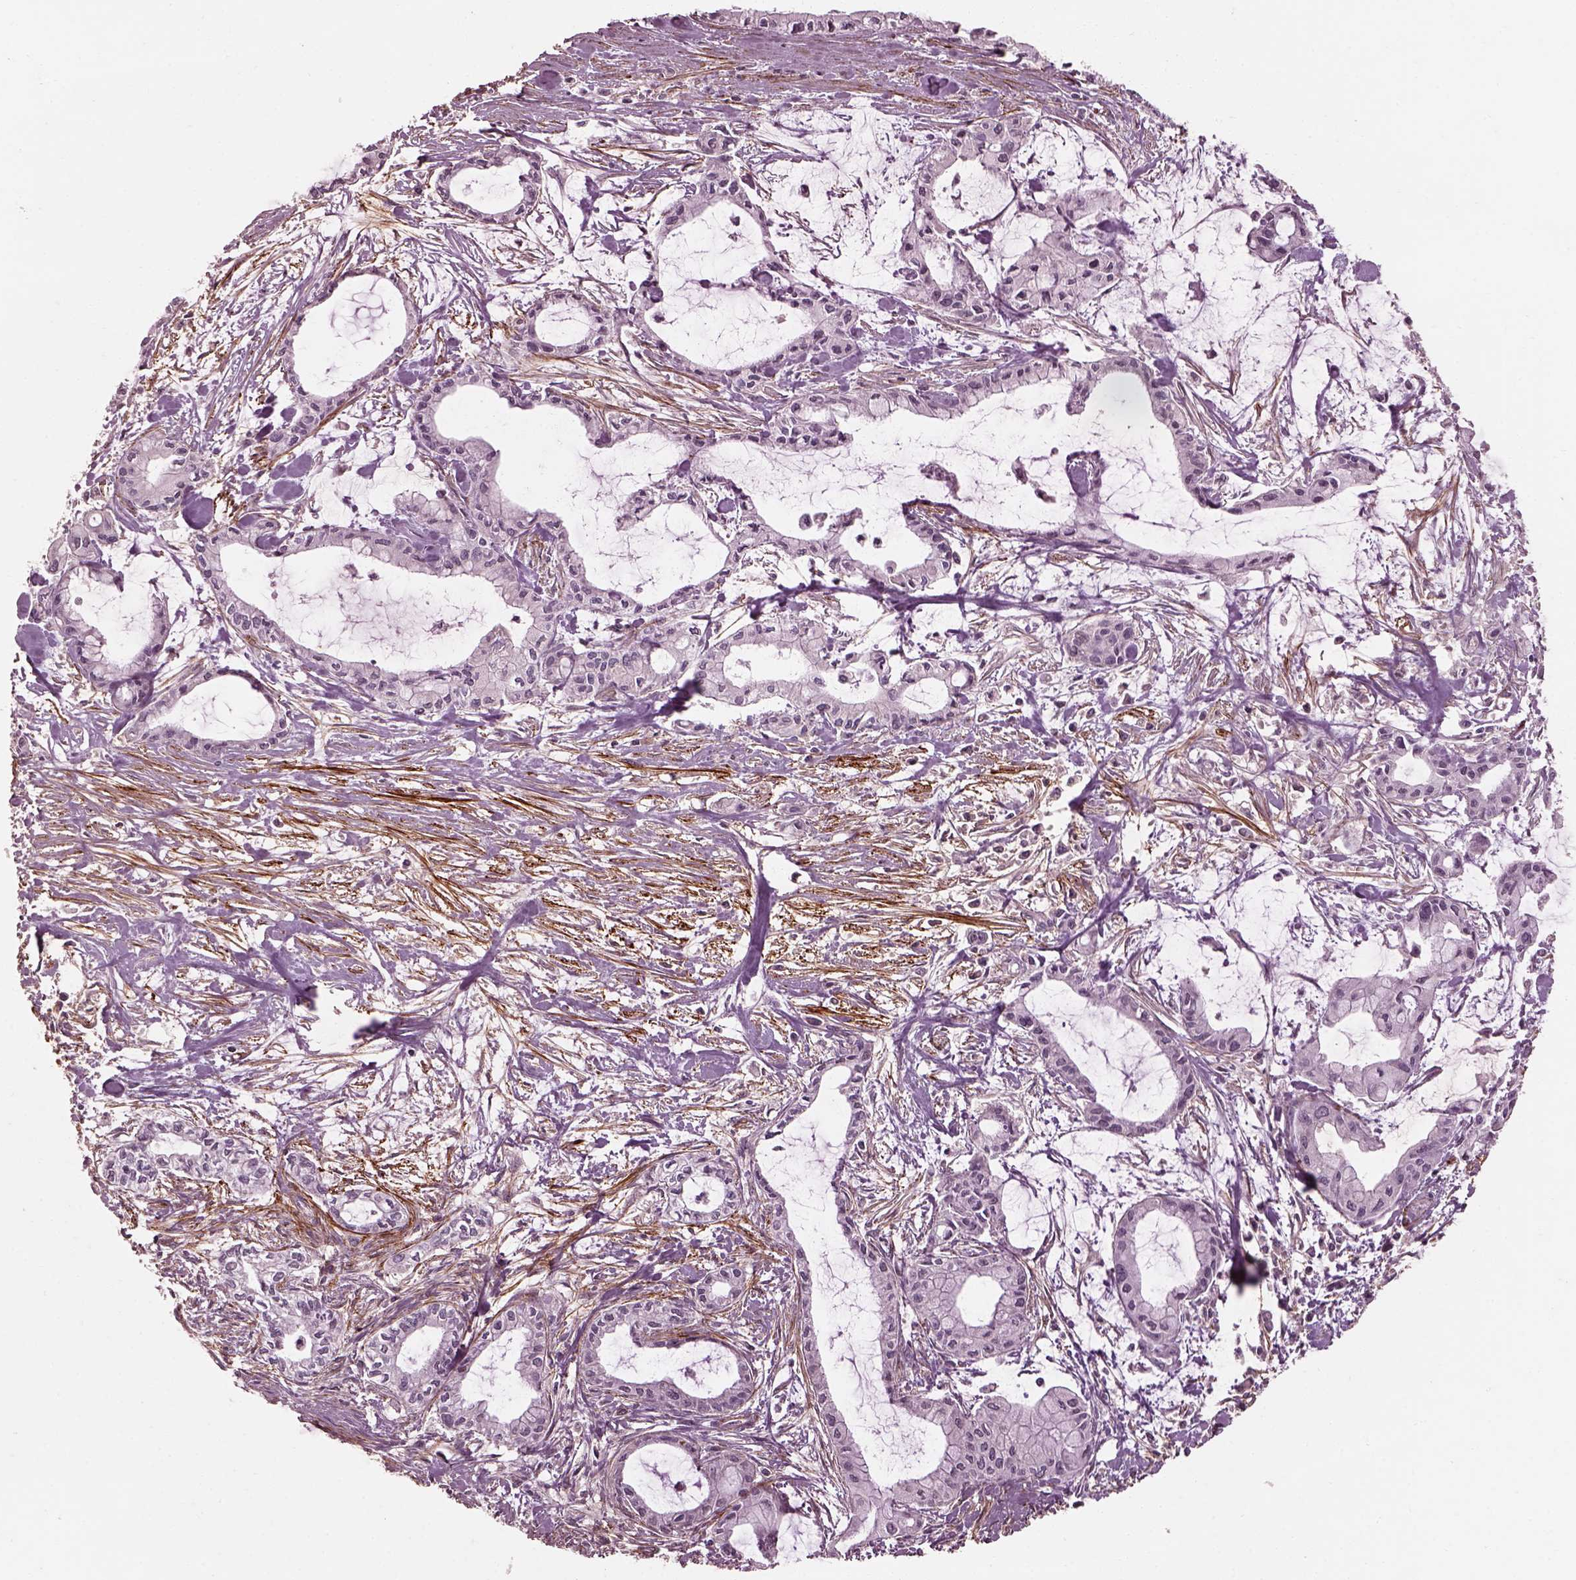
{"staining": {"intensity": "negative", "quantity": "none", "location": "none"}, "tissue": "pancreatic cancer", "cell_type": "Tumor cells", "image_type": "cancer", "snomed": [{"axis": "morphology", "description": "Adenocarcinoma, NOS"}, {"axis": "topography", "description": "Pancreas"}], "caption": "Micrograph shows no significant protein positivity in tumor cells of pancreatic adenocarcinoma.", "gene": "EFEMP1", "patient": {"sex": "male", "age": 48}}